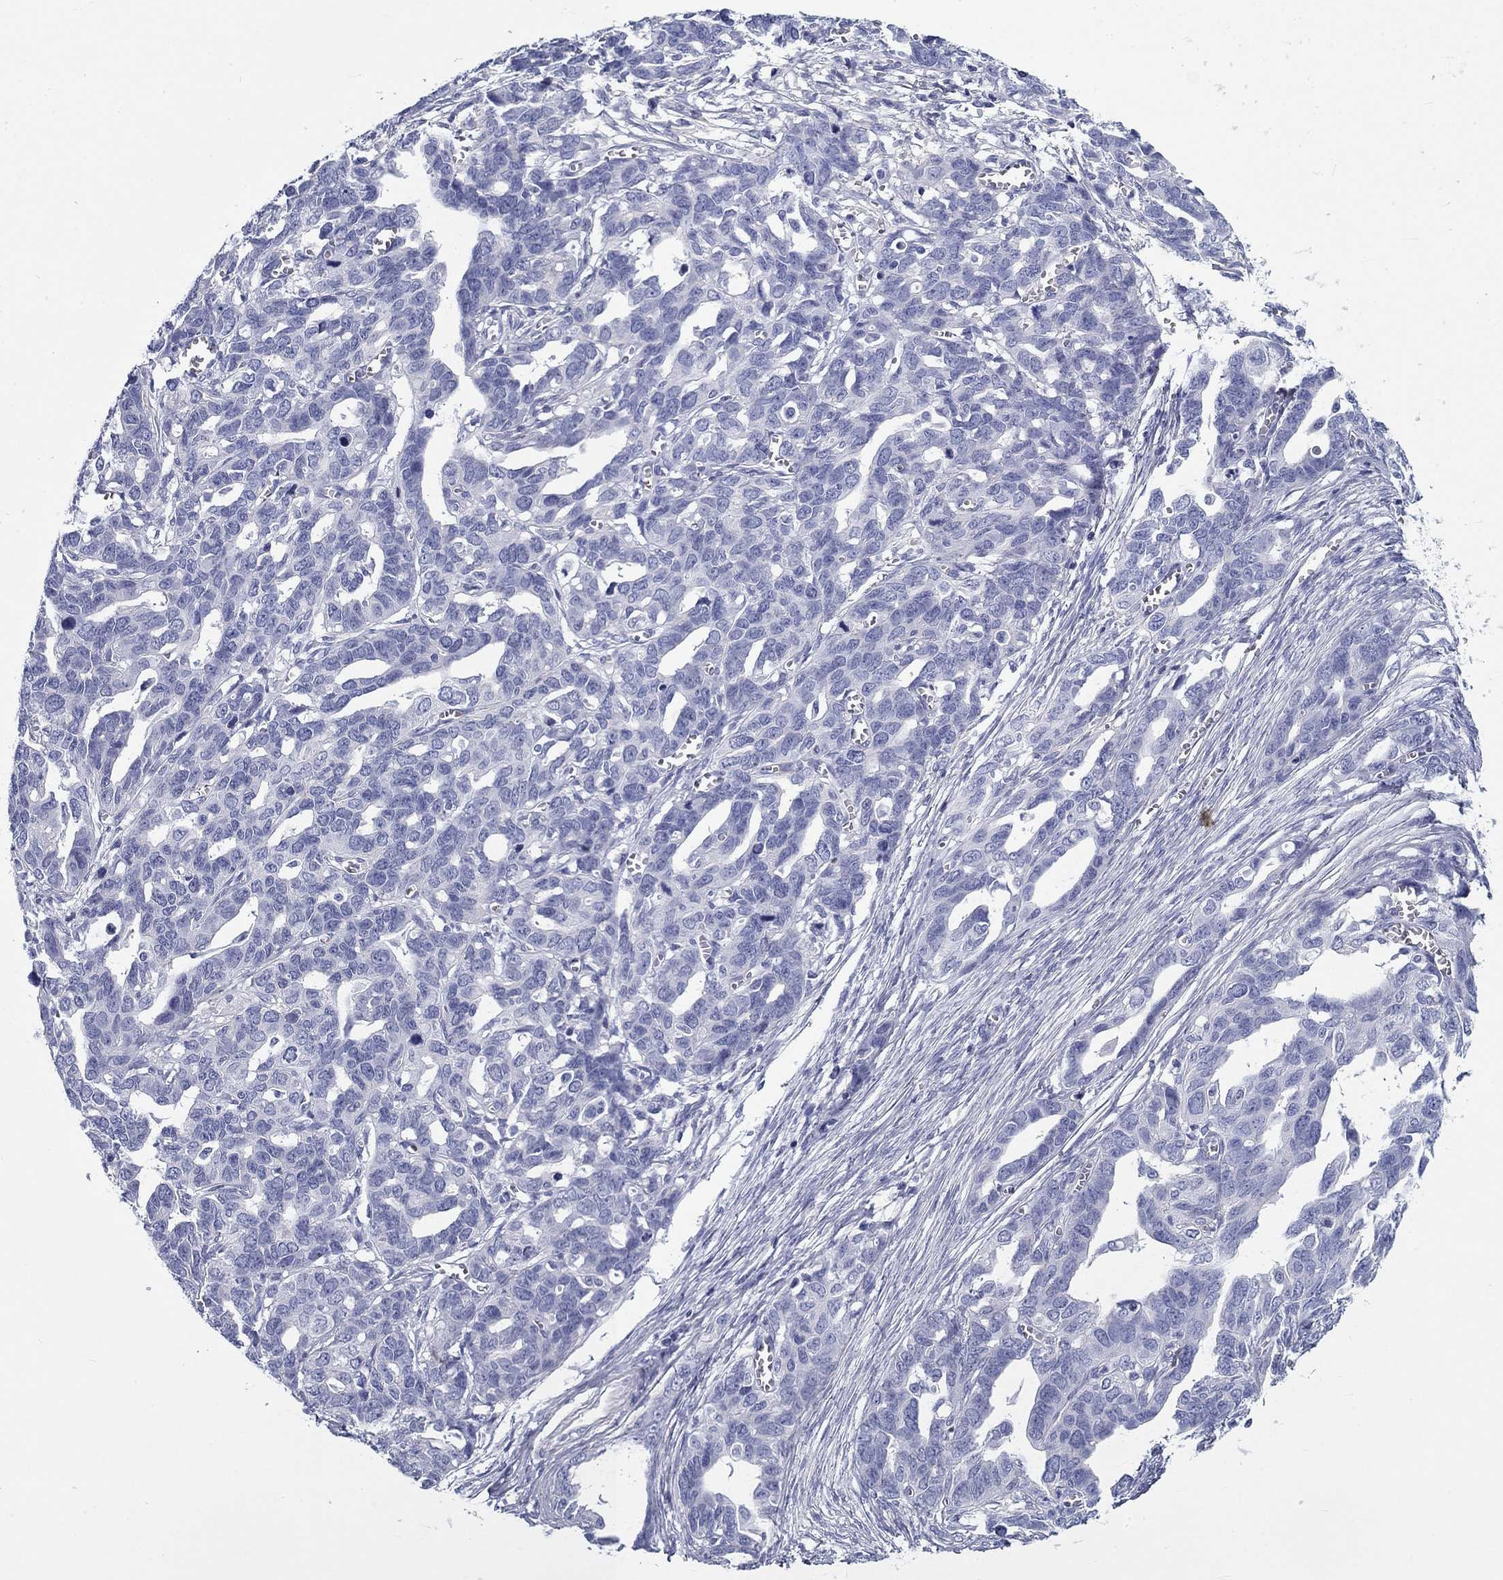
{"staining": {"intensity": "negative", "quantity": "none", "location": "none"}, "tissue": "ovarian cancer", "cell_type": "Tumor cells", "image_type": "cancer", "snomed": [{"axis": "morphology", "description": "Cystadenocarcinoma, serous, NOS"}, {"axis": "topography", "description": "Ovary"}], "caption": "Immunohistochemistry of human ovarian cancer reveals no staining in tumor cells. Nuclei are stained in blue.", "gene": "CD40LG", "patient": {"sex": "female", "age": 69}}